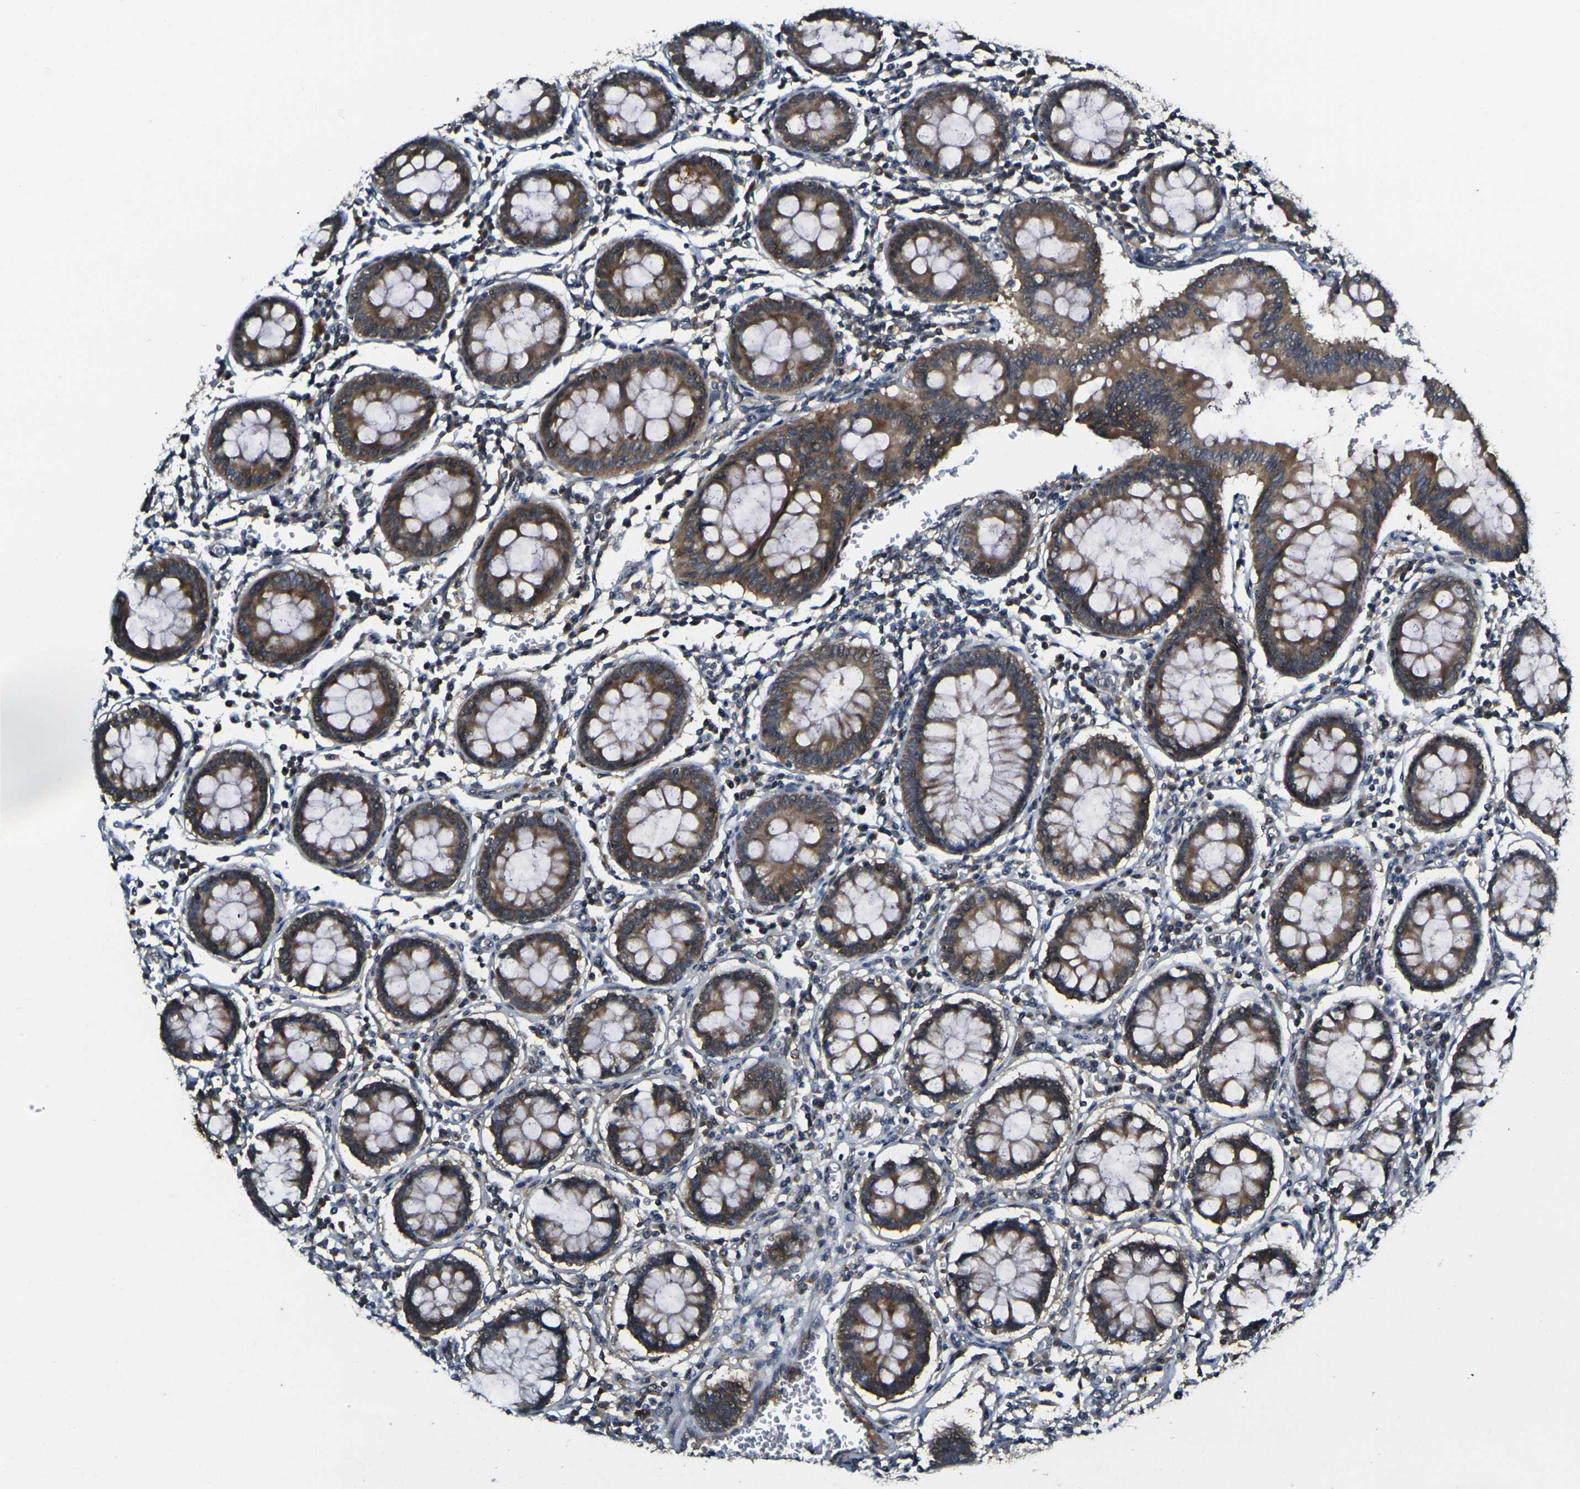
{"staining": {"intensity": "strong", "quantity": ">75%", "location": "cytoplasmic/membranous"}, "tissue": "colorectal cancer", "cell_type": "Tumor cells", "image_type": "cancer", "snomed": [{"axis": "morphology", "description": "Adenocarcinoma, NOS"}, {"axis": "topography", "description": "Colon"}], "caption": "Colorectal cancer (adenocarcinoma) stained for a protein exhibits strong cytoplasmic/membranous positivity in tumor cells.", "gene": "GNA12", "patient": {"sex": "male", "age": 45}}